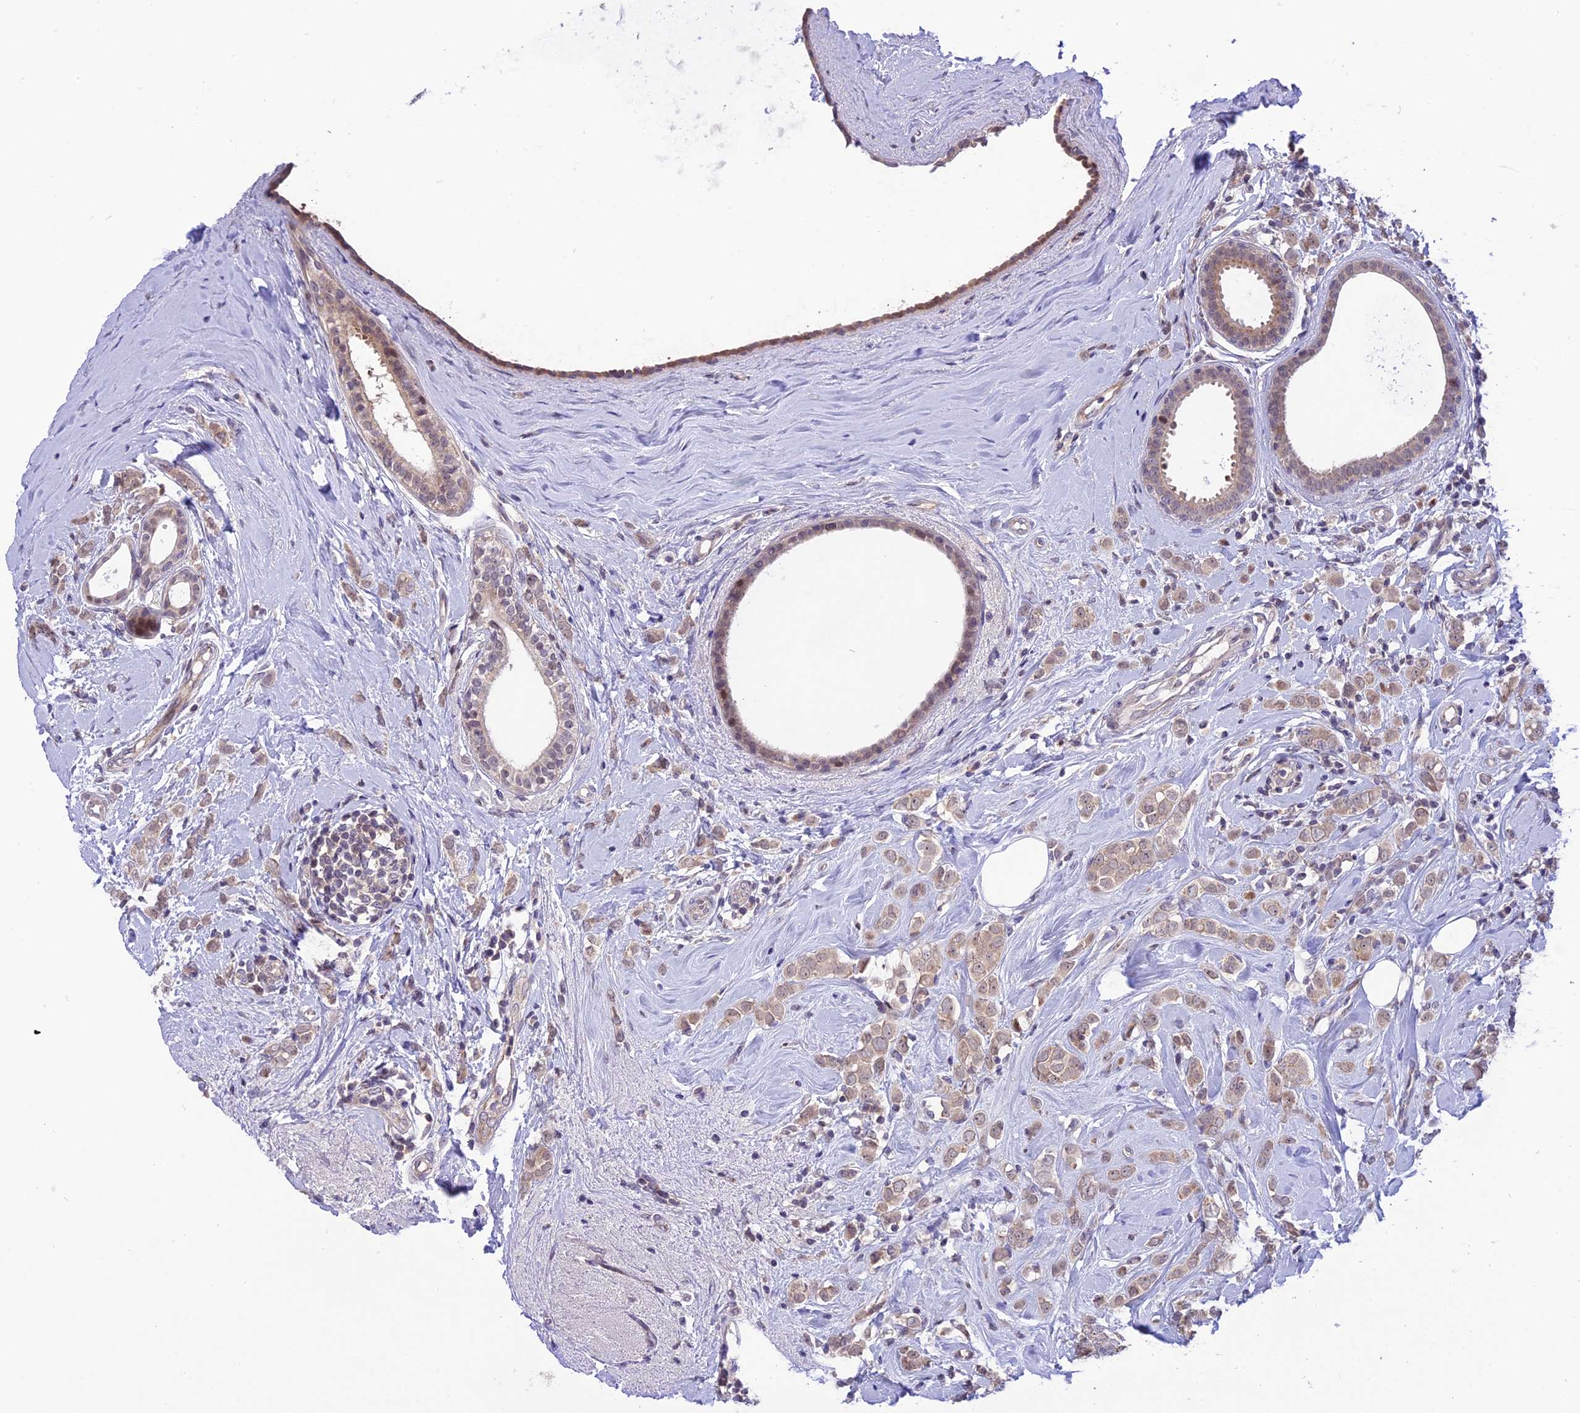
{"staining": {"intensity": "weak", "quantity": ">75%", "location": "cytoplasmic/membranous"}, "tissue": "breast cancer", "cell_type": "Tumor cells", "image_type": "cancer", "snomed": [{"axis": "morphology", "description": "Lobular carcinoma"}, {"axis": "topography", "description": "Breast"}], "caption": "Breast lobular carcinoma stained with DAB (3,3'-diaminobenzidine) immunohistochemistry (IHC) exhibits low levels of weak cytoplasmic/membranous staining in about >75% of tumor cells.", "gene": "ZNF837", "patient": {"sex": "female", "age": 47}}